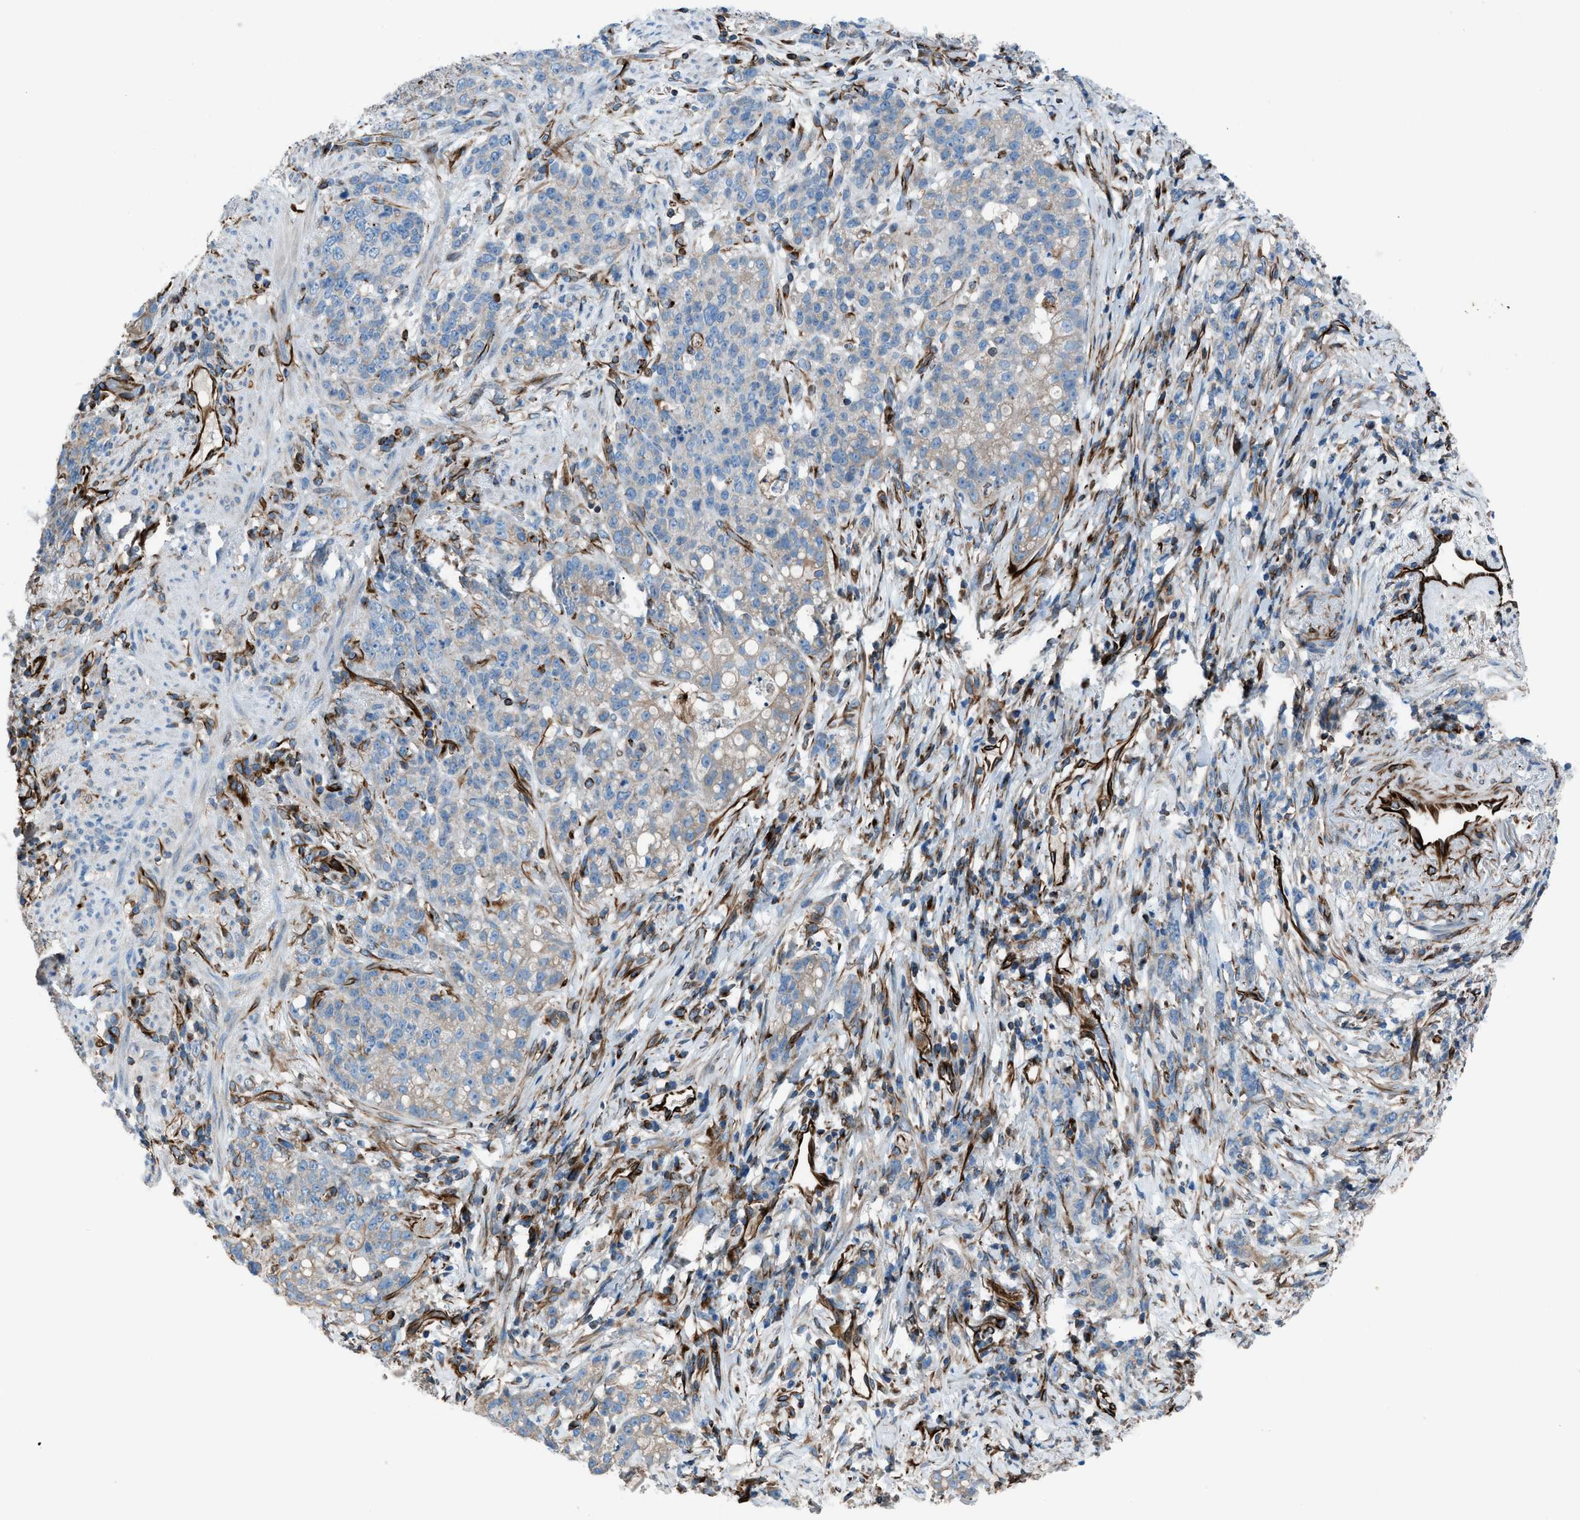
{"staining": {"intensity": "weak", "quantity": "<25%", "location": "cytoplasmic/membranous"}, "tissue": "stomach cancer", "cell_type": "Tumor cells", "image_type": "cancer", "snomed": [{"axis": "morphology", "description": "Adenocarcinoma, NOS"}, {"axis": "topography", "description": "Stomach, lower"}], "caption": "Tumor cells are negative for protein expression in human stomach cancer (adenocarcinoma). (Immunohistochemistry (ihc), brightfield microscopy, high magnification).", "gene": "CABP7", "patient": {"sex": "male", "age": 88}}